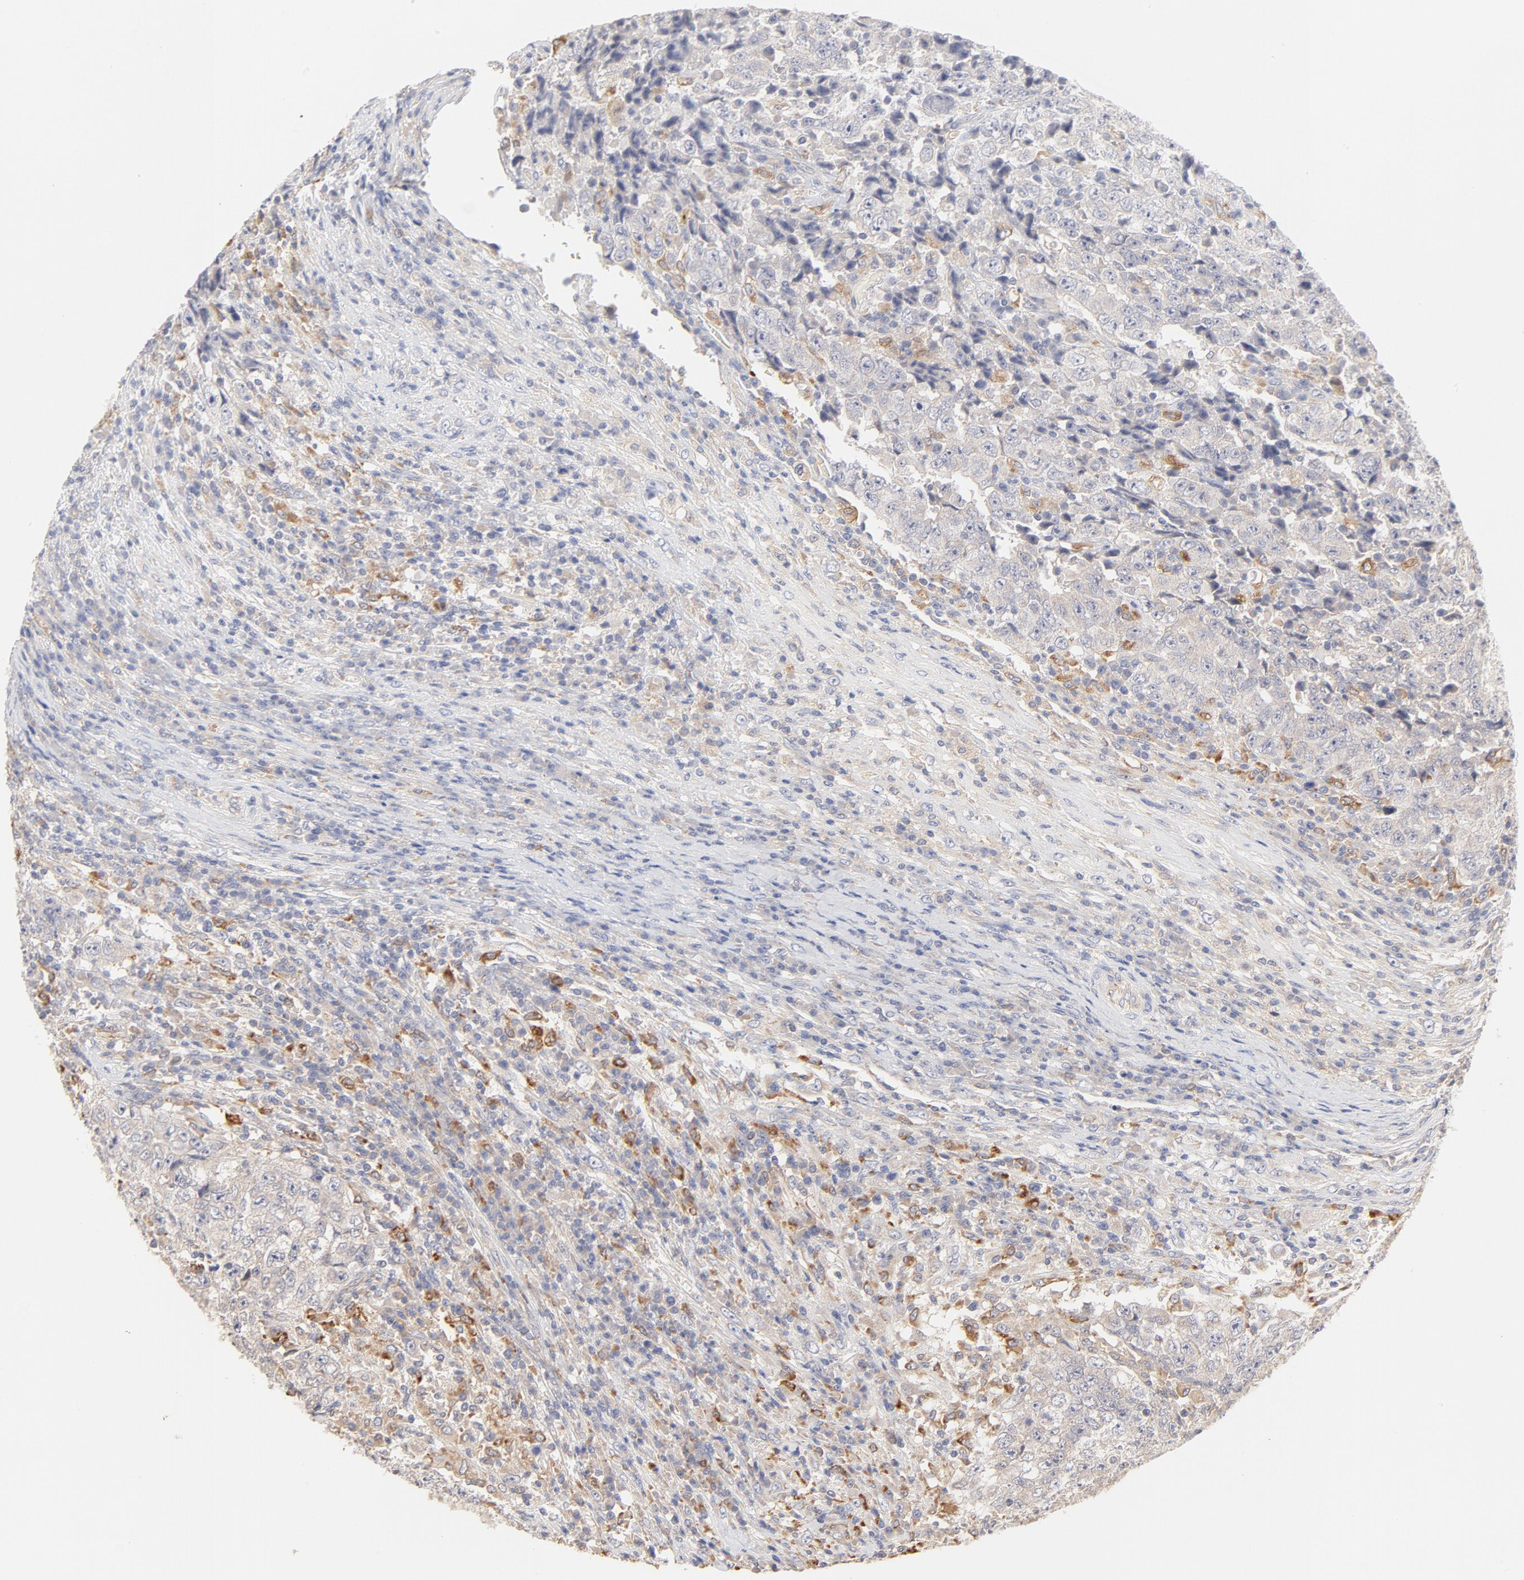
{"staining": {"intensity": "negative", "quantity": "none", "location": "none"}, "tissue": "testis cancer", "cell_type": "Tumor cells", "image_type": "cancer", "snomed": [{"axis": "morphology", "description": "Necrosis, NOS"}, {"axis": "morphology", "description": "Carcinoma, Embryonal, NOS"}, {"axis": "topography", "description": "Testis"}], "caption": "Immunohistochemistry of testis embryonal carcinoma displays no expression in tumor cells.", "gene": "MTERF2", "patient": {"sex": "male", "age": 19}}